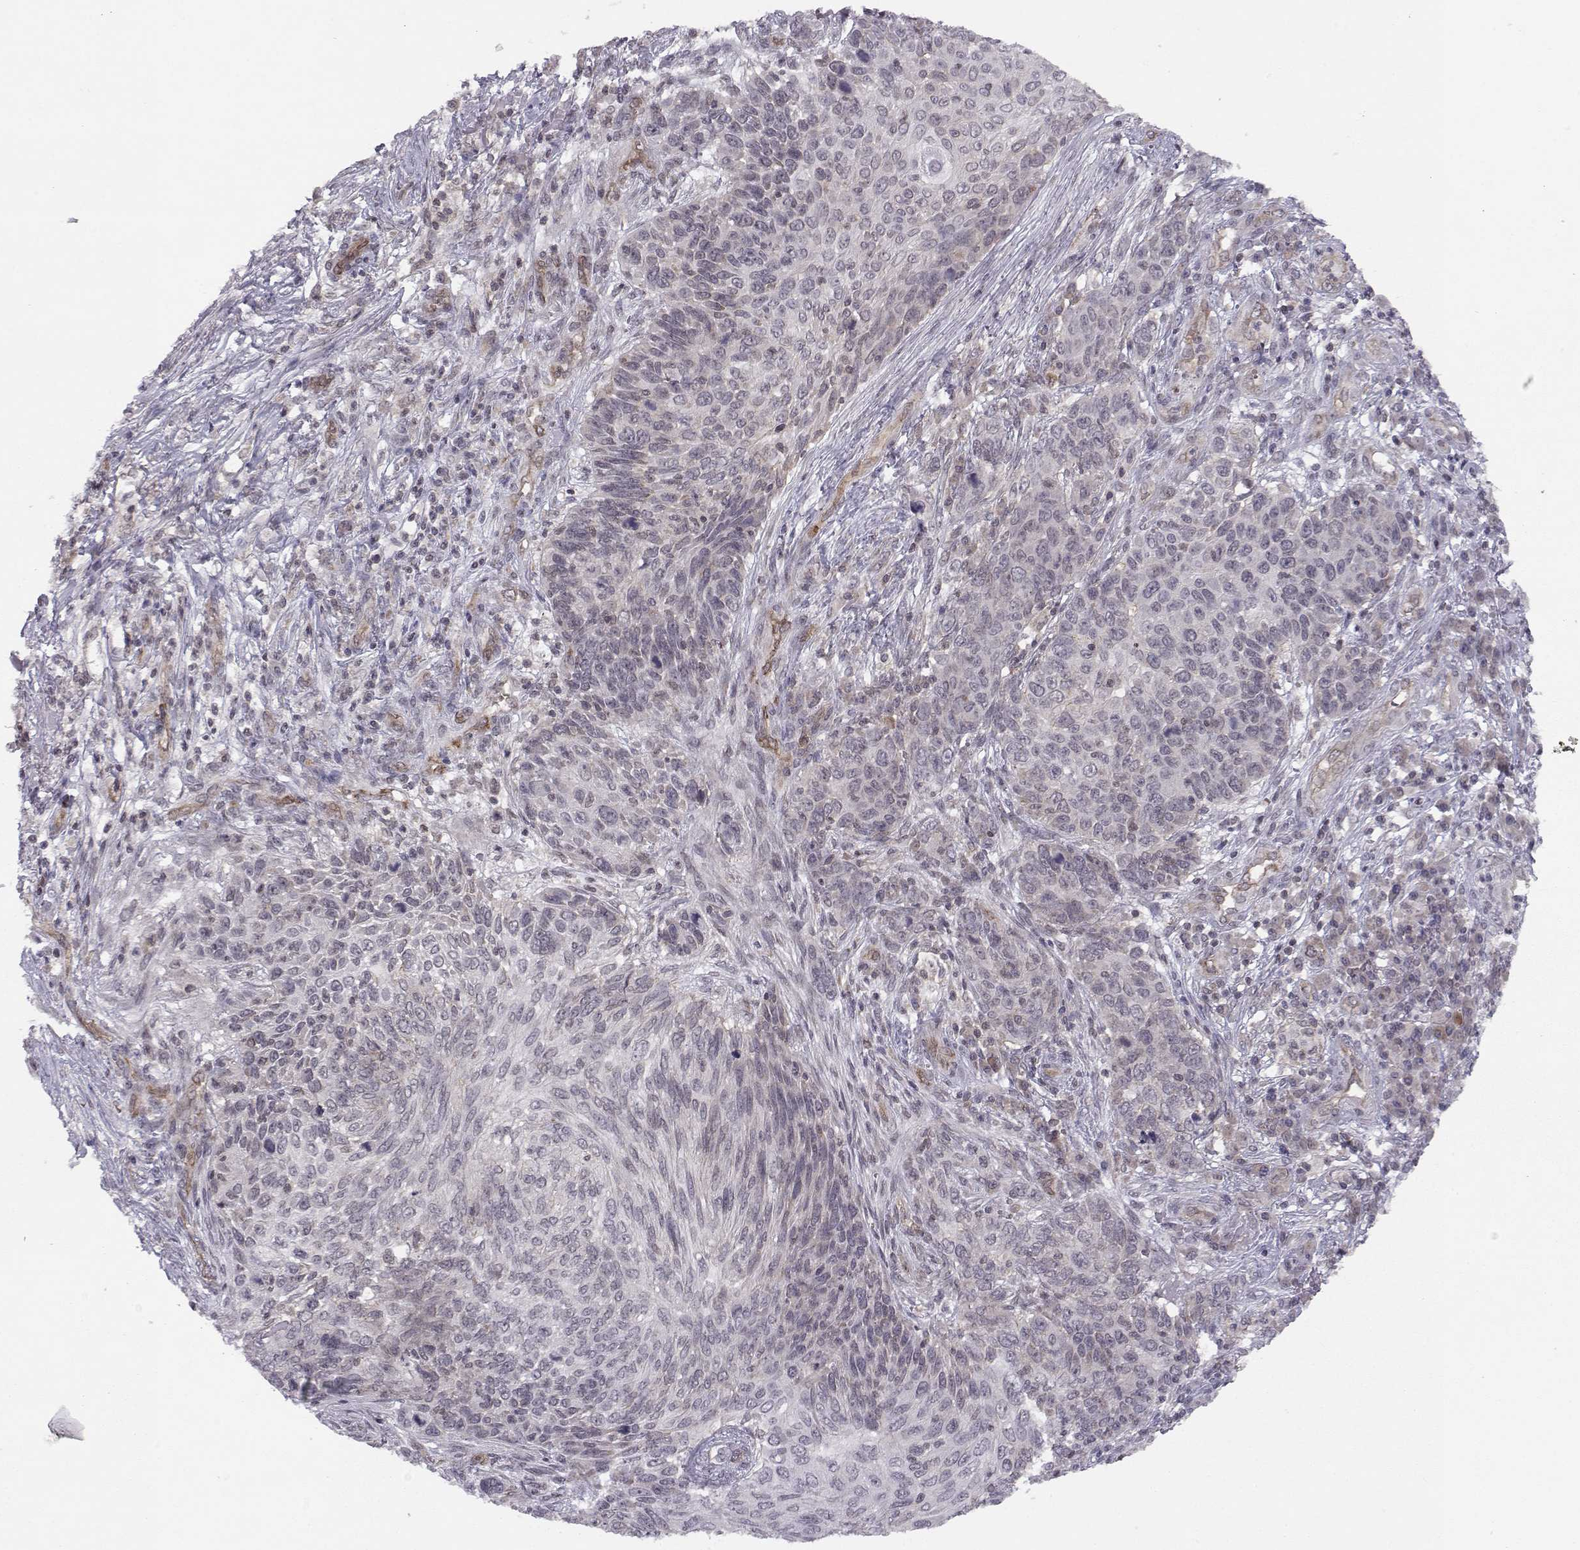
{"staining": {"intensity": "negative", "quantity": "none", "location": "none"}, "tissue": "skin cancer", "cell_type": "Tumor cells", "image_type": "cancer", "snomed": [{"axis": "morphology", "description": "Squamous cell carcinoma, NOS"}, {"axis": "topography", "description": "Skin"}], "caption": "Protein analysis of skin cancer shows no significant positivity in tumor cells.", "gene": "KIF13B", "patient": {"sex": "male", "age": 92}}